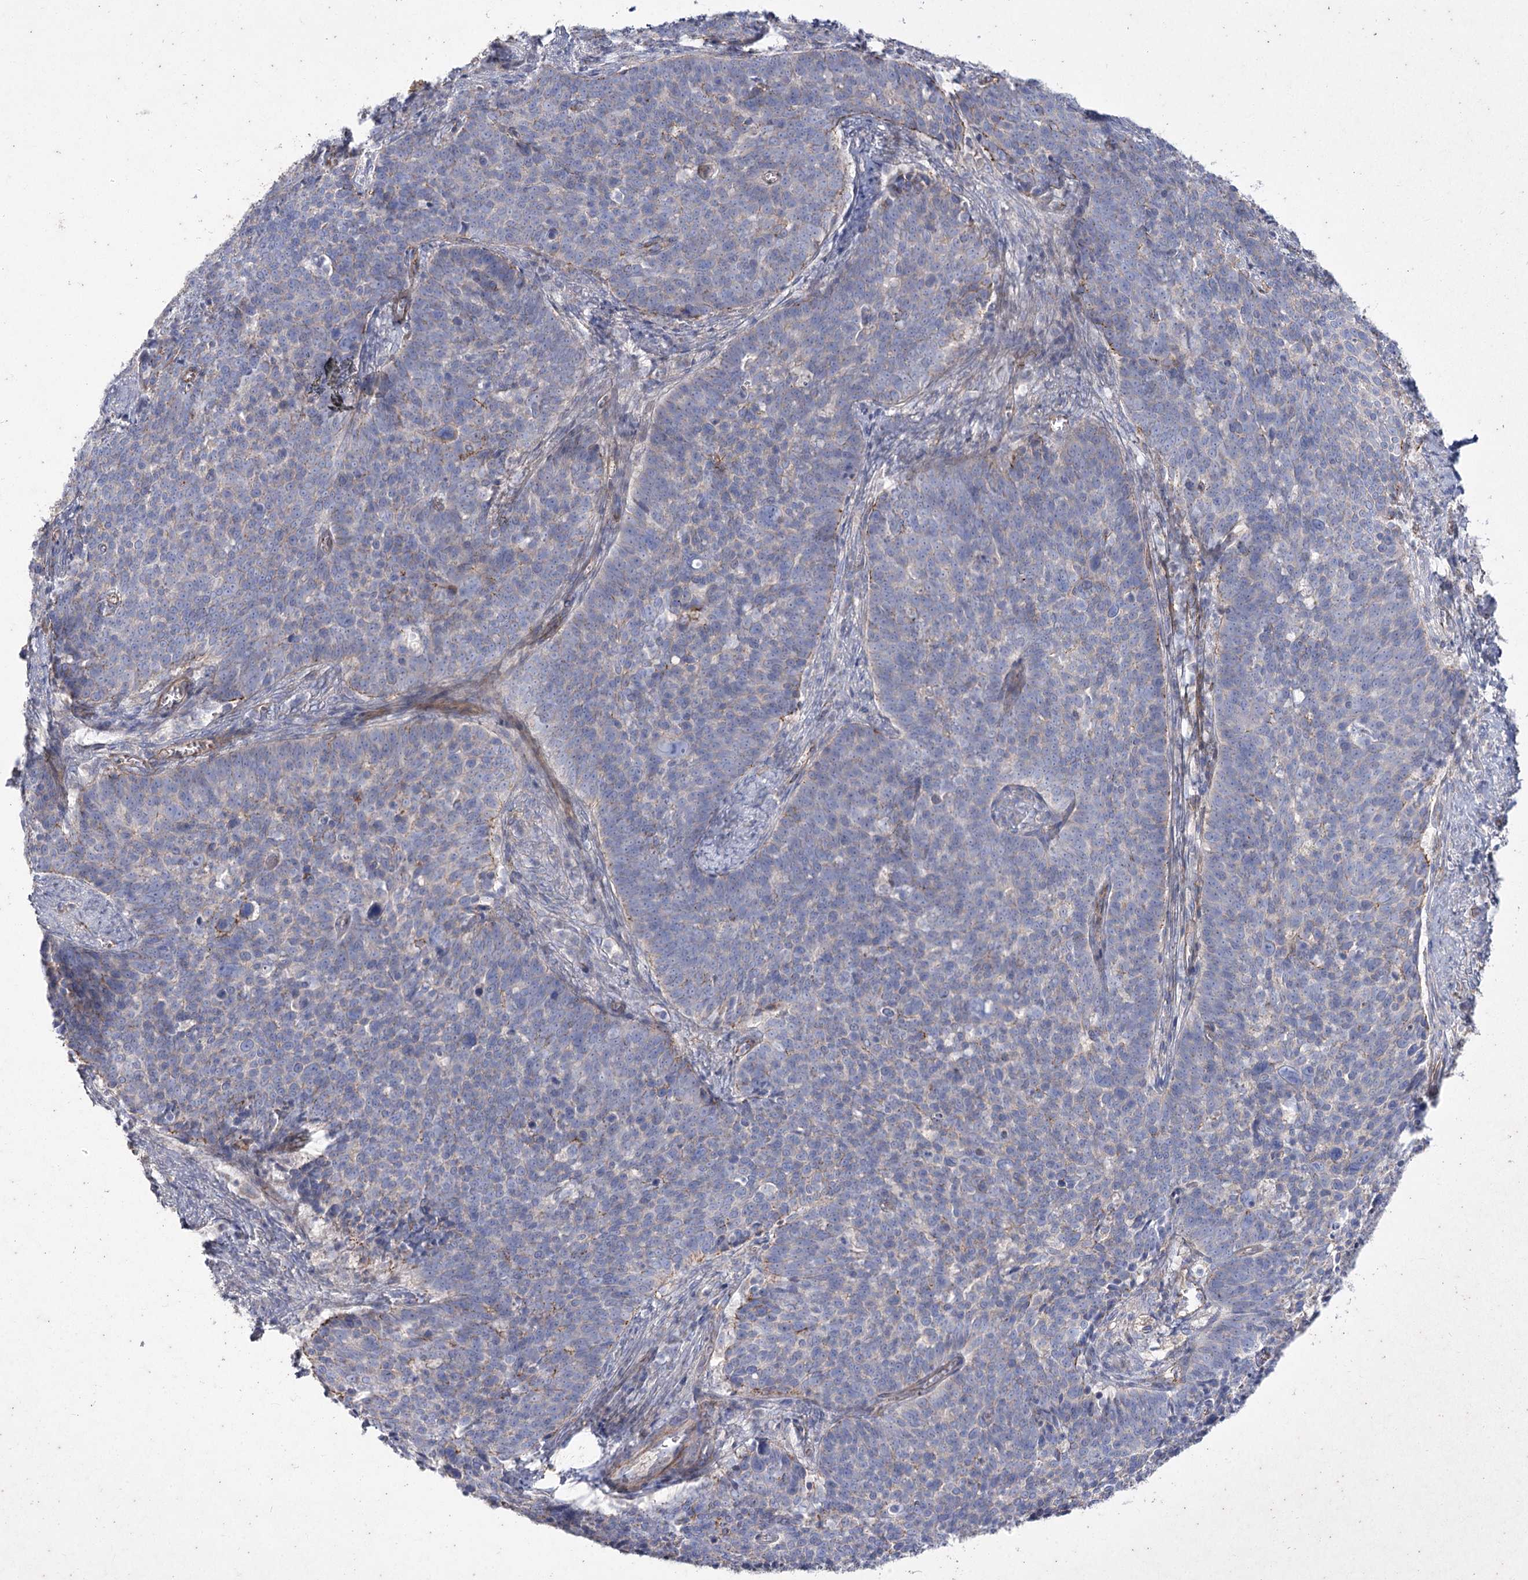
{"staining": {"intensity": "negative", "quantity": "none", "location": "none"}, "tissue": "cervical cancer", "cell_type": "Tumor cells", "image_type": "cancer", "snomed": [{"axis": "morphology", "description": "Squamous cell carcinoma, NOS"}, {"axis": "topography", "description": "Cervix"}], "caption": "The image displays no staining of tumor cells in squamous cell carcinoma (cervical). (Brightfield microscopy of DAB immunohistochemistry (IHC) at high magnification).", "gene": "LDLRAD3", "patient": {"sex": "female", "age": 39}}